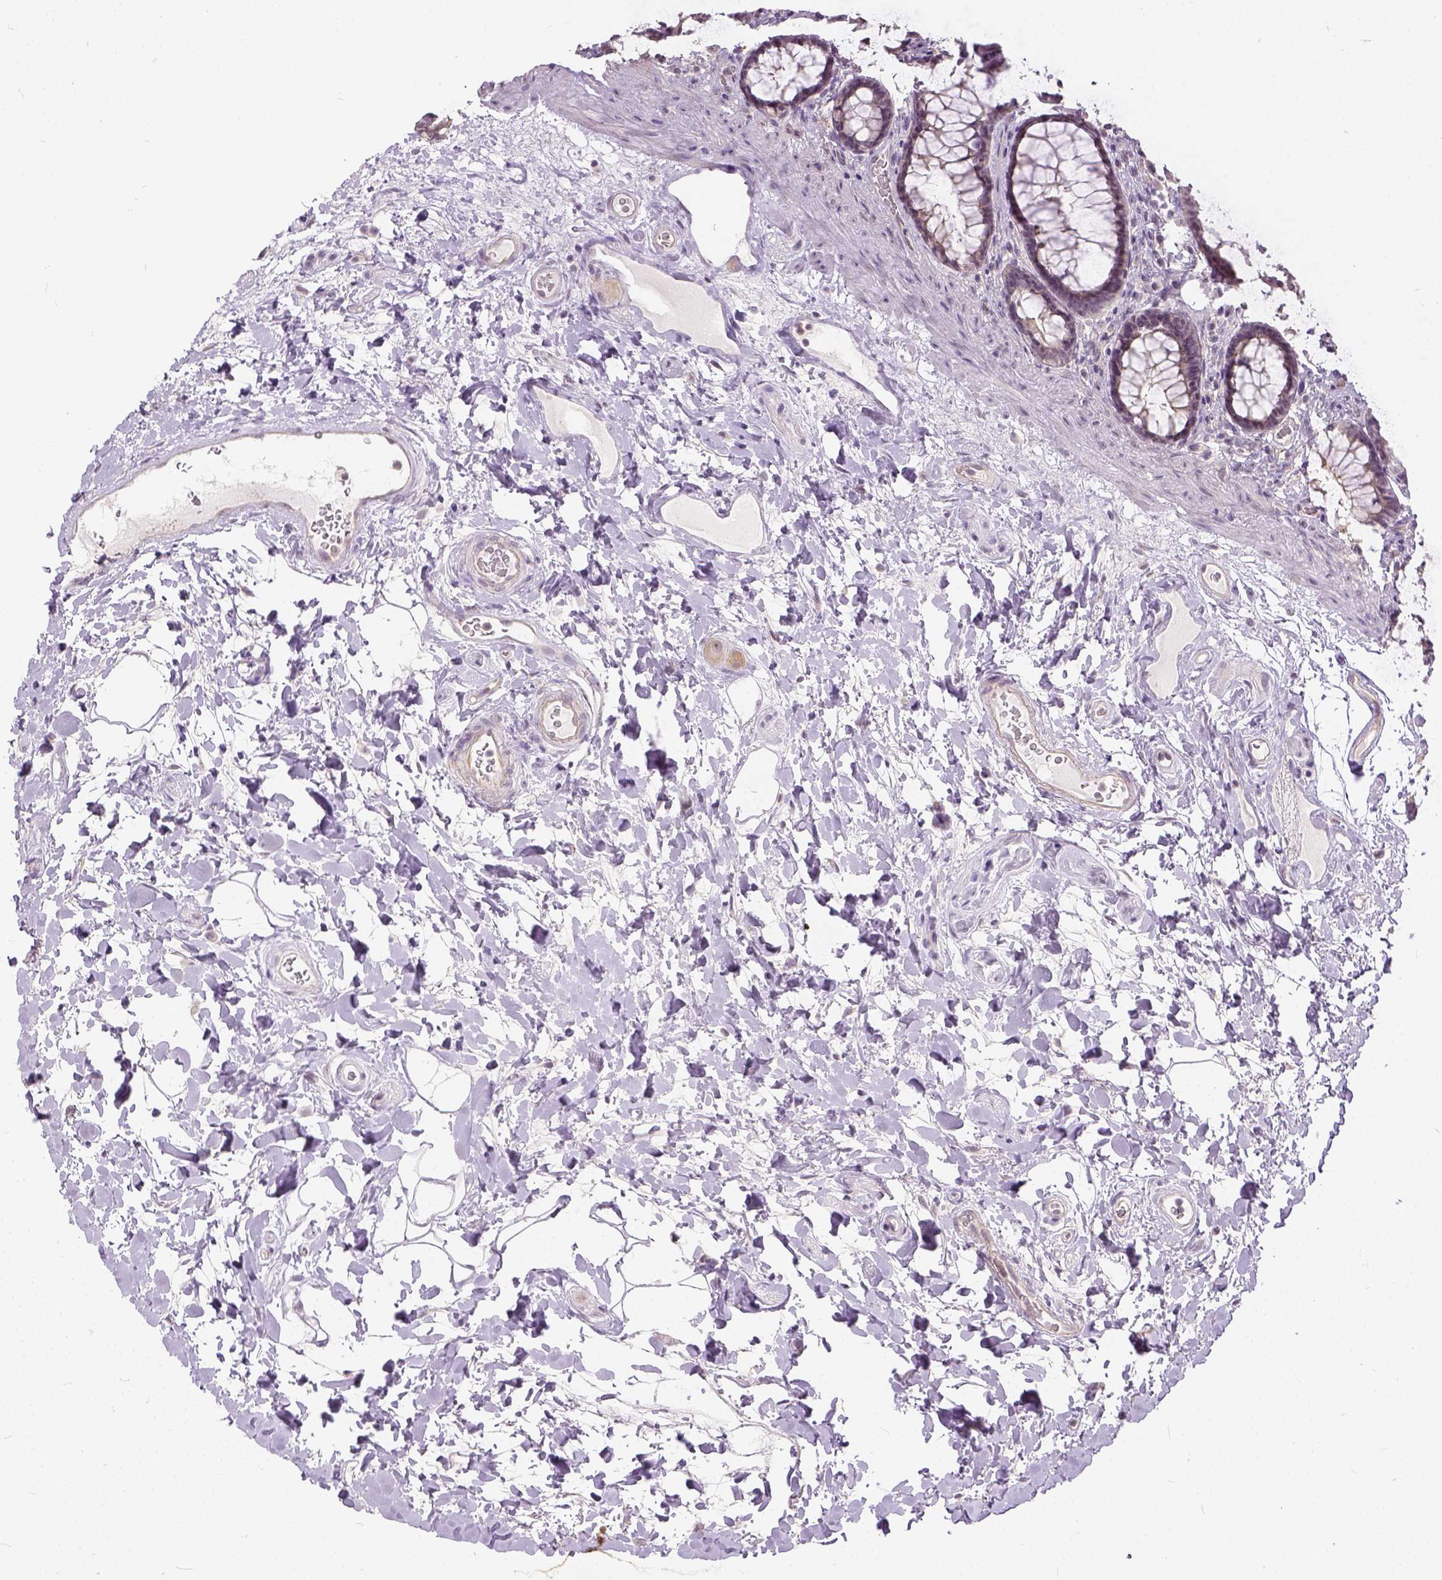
{"staining": {"intensity": "negative", "quantity": "none", "location": "none"}, "tissue": "rectum", "cell_type": "Glandular cells", "image_type": "normal", "snomed": [{"axis": "morphology", "description": "Normal tissue, NOS"}, {"axis": "topography", "description": "Rectum"}], "caption": "An immunohistochemistry (IHC) micrograph of unremarkable rectum is shown. There is no staining in glandular cells of rectum. (DAB immunohistochemistry, high magnification).", "gene": "ANO2", "patient": {"sex": "male", "age": 72}}